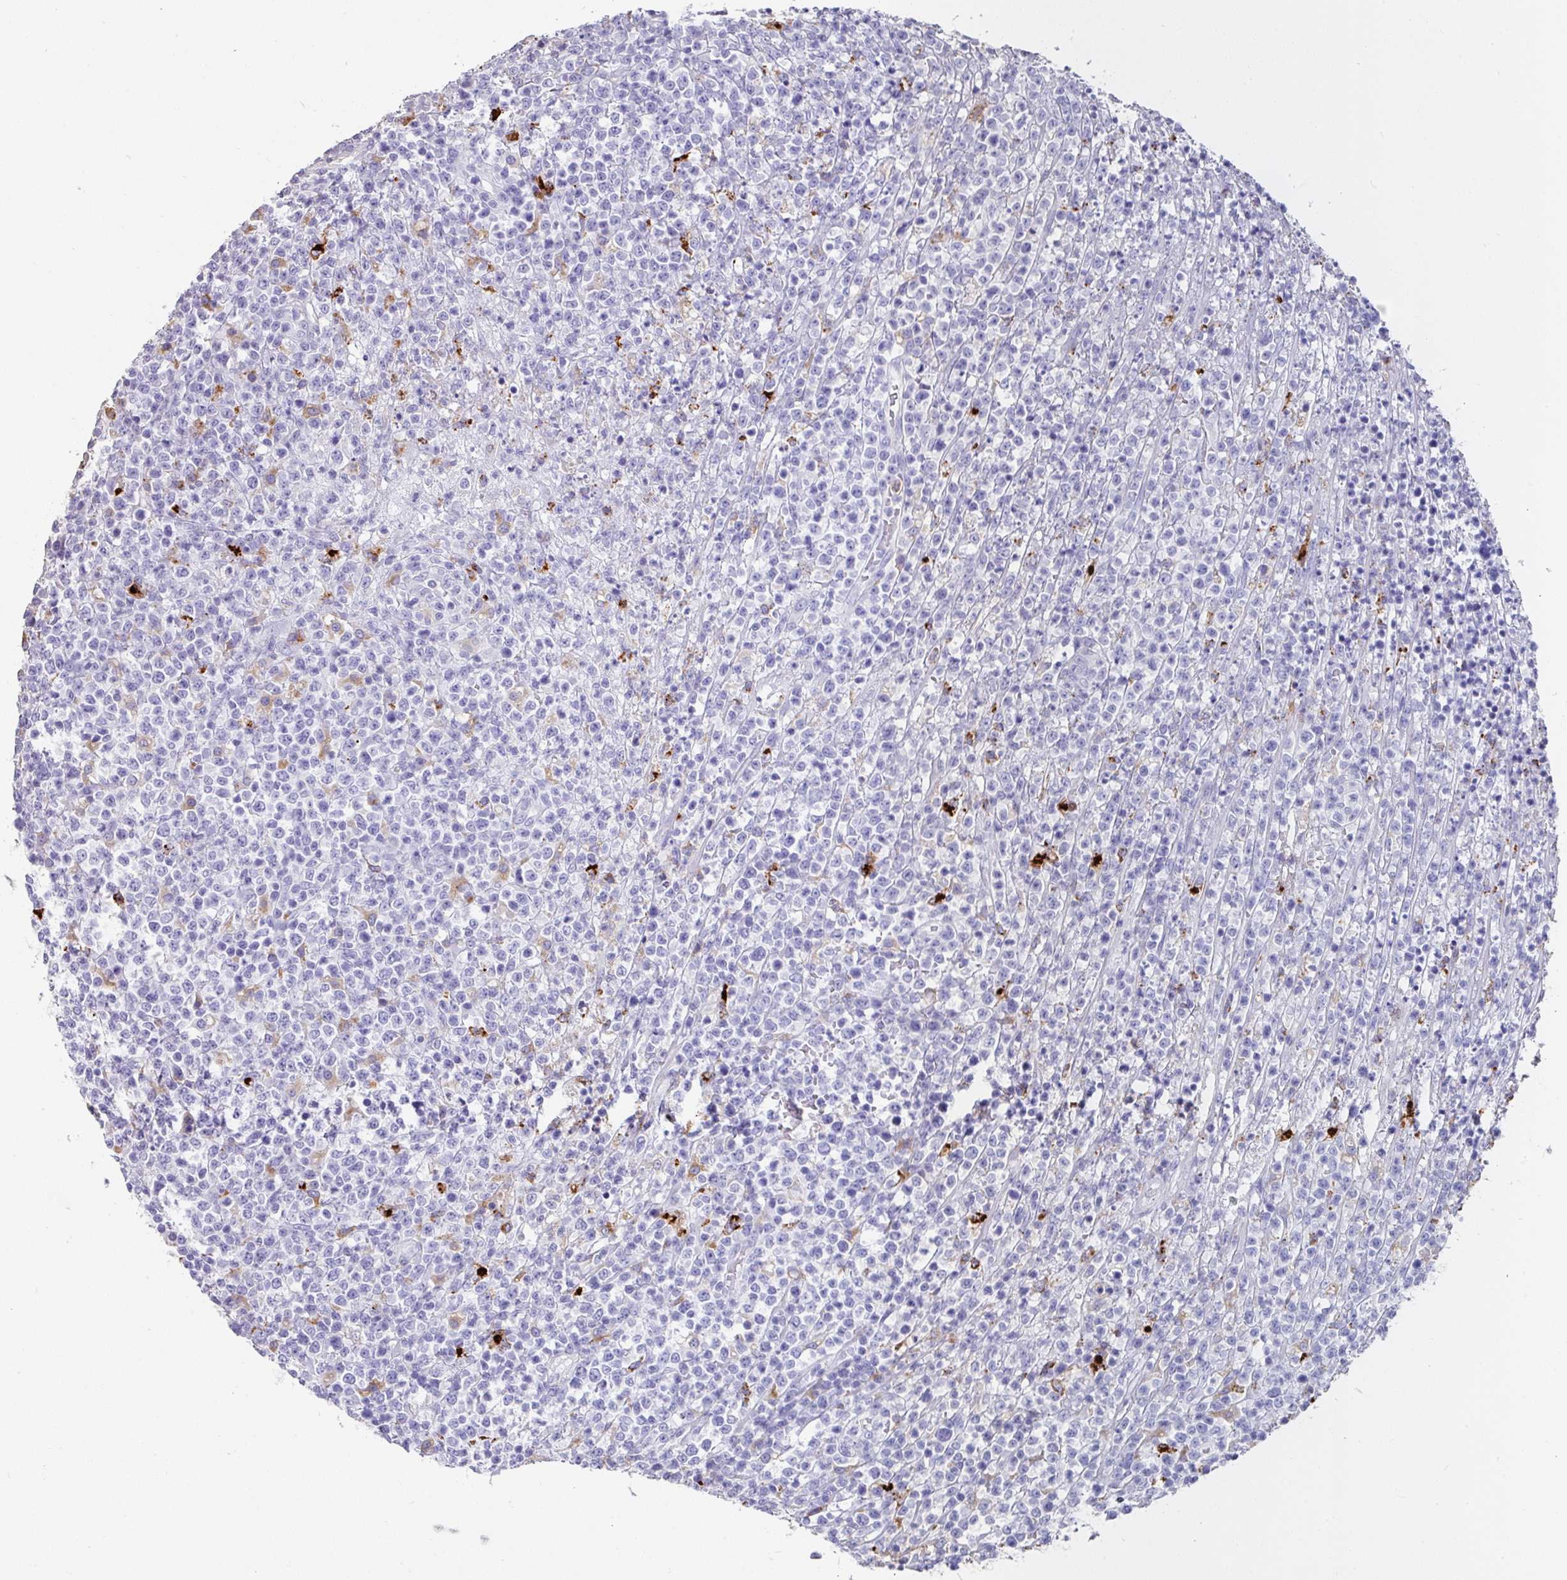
{"staining": {"intensity": "negative", "quantity": "none", "location": "none"}, "tissue": "lymphoma", "cell_type": "Tumor cells", "image_type": "cancer", "snomed": [{"axis": "morphology", "description": "Malignant lymphoma, non-Hodgkin's type, High grade"}, {"axis": "topography", "description": "Colon"}], "caption": "IHC photomicrograph of human lymphoma stained for a protein (brown), which shows no expression in tumor cells. Brightfield microscopy of immunohistochemistry stained with DAB (3,3'-diaminobenzidine) (brown) and hematoxylin (blue), captured at high magnification.", "gene": "CPVL", "patient": {"sex": "female", "age": 53}}